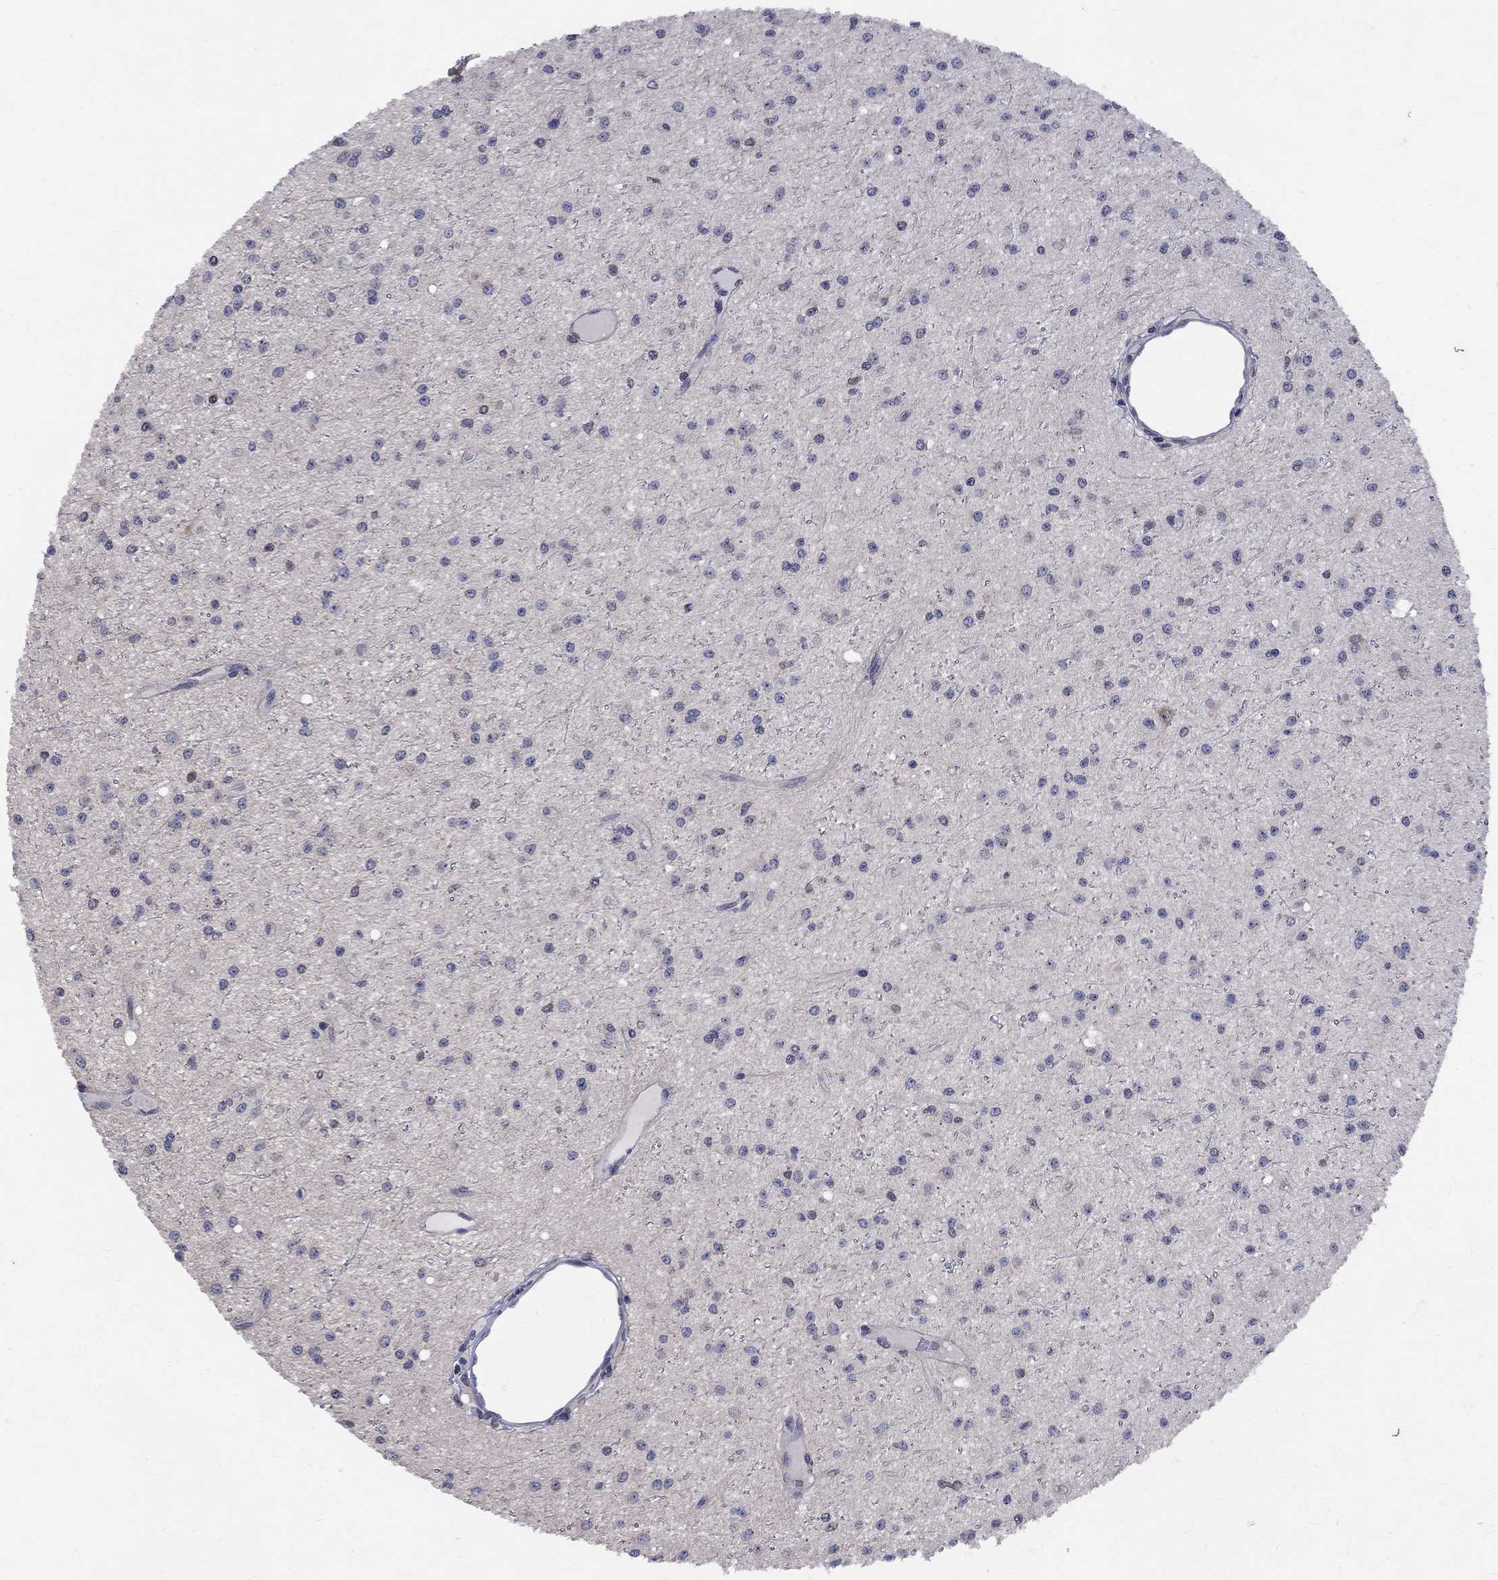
{"staining": {"intensity": "moderate", "quantity": "<25%", "location": "cytoplasmic/membranous"}, "tissue": "glioma", "cell_type": "Tumor cells", "image_type": "cancer", "snomed": [{"axis": "morphology", "description": "Glioma, malignant, Low grade"}, {"axis": "topography", "description": "Brain"}], "caption": "Immunohistochemical staining of human glioma demonstrates low levels of moderate cytoplasmic/membranous staining in about <25% of tumor cells.", "gene": "CNOT11", "patient": {"sex": "male", "age": 27}}